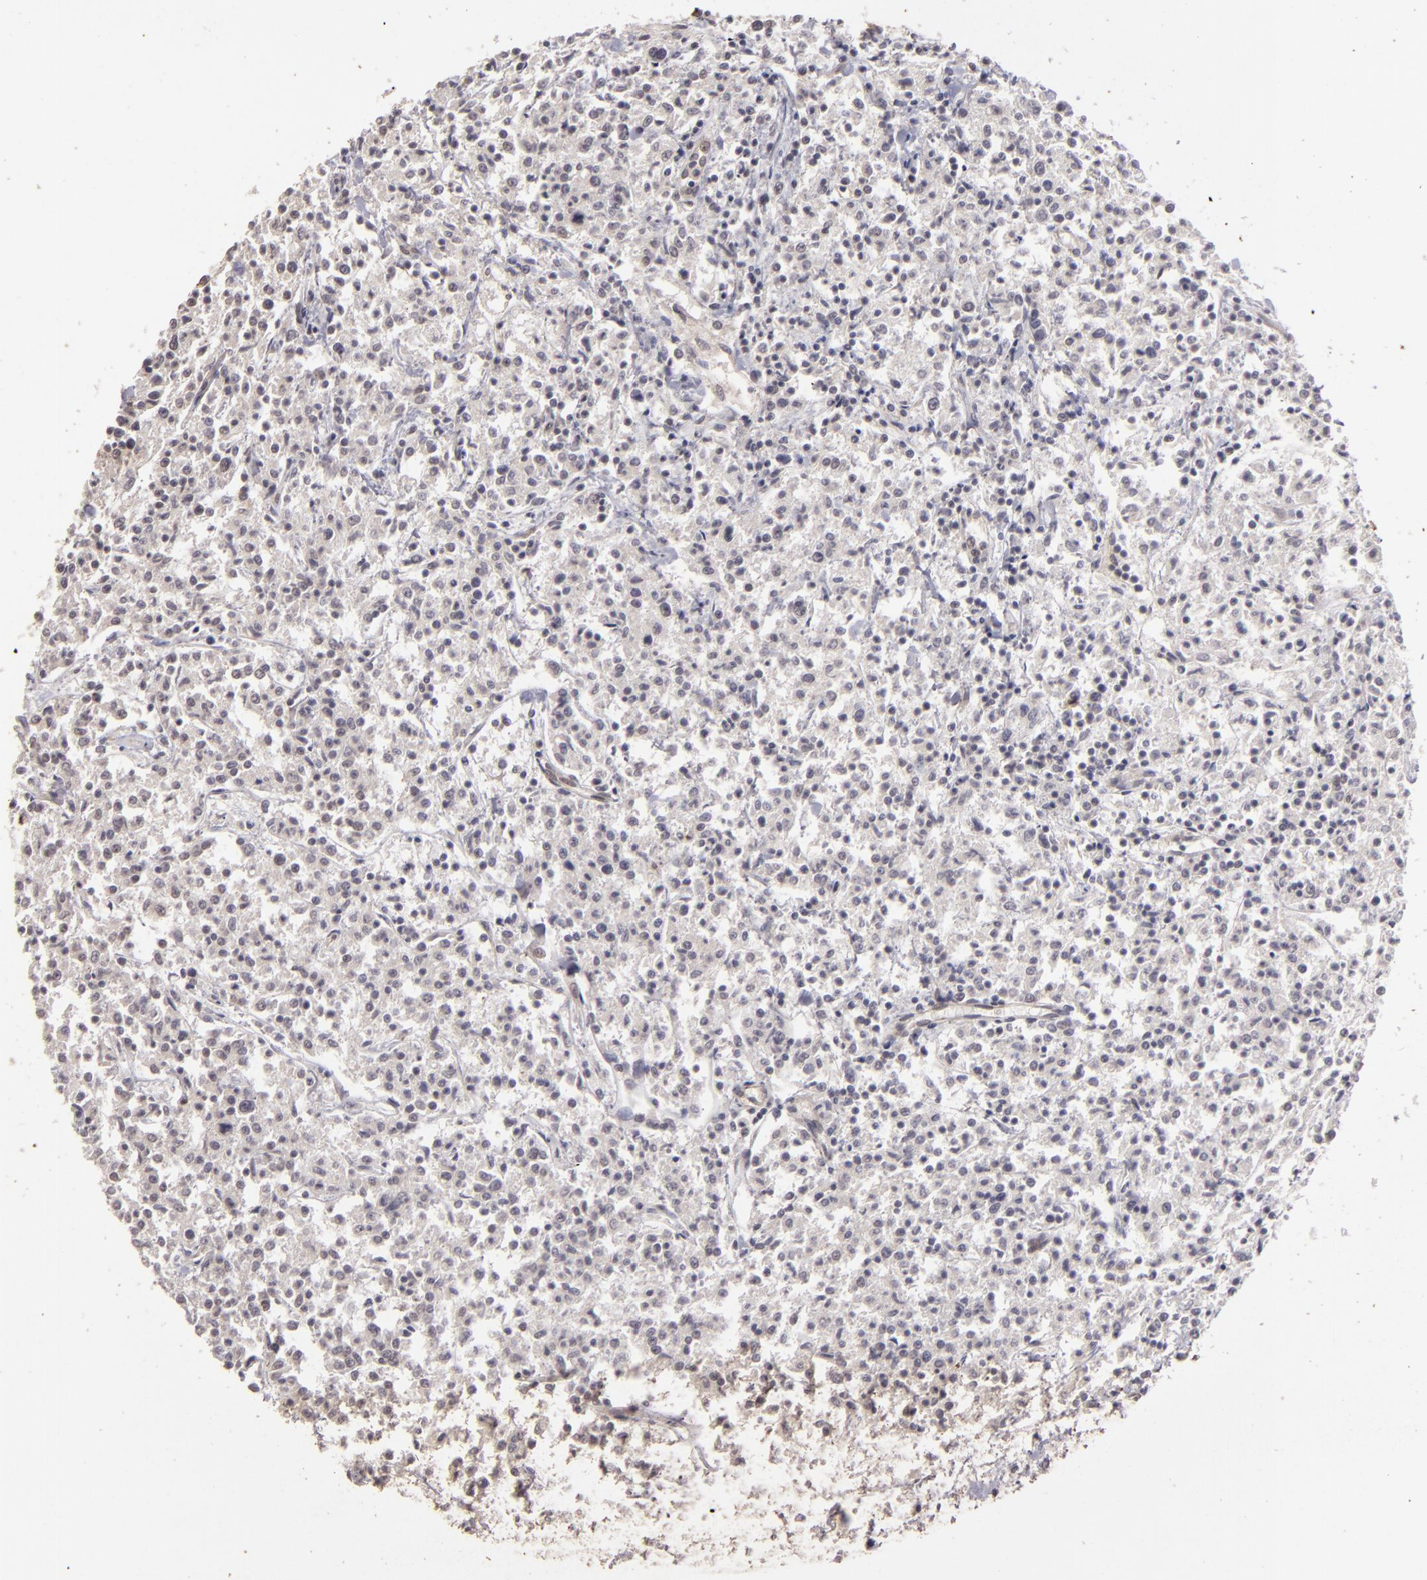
{"staining": {"intensity": "negative", "quantity": "none", "location": "none"}, "tissue": "lymphoma", "cell_type": "Tumor cells", "image_type": "cancer", "snomed": [{"axis": "morphology", "description": "Malignant lymphoma, non-Hodgkin's type, Low grade"}, {"axis": "topography", "description": "Small intestine"}], "caption": "This is an immunohistochemistry (IHC) histopathology image of low-grade malignant lymphoma, non-Hodgkin's type. There is no expression in tumor cells.", "gene": "DFFA", "patient": {"sex": "female", "age": 59}}